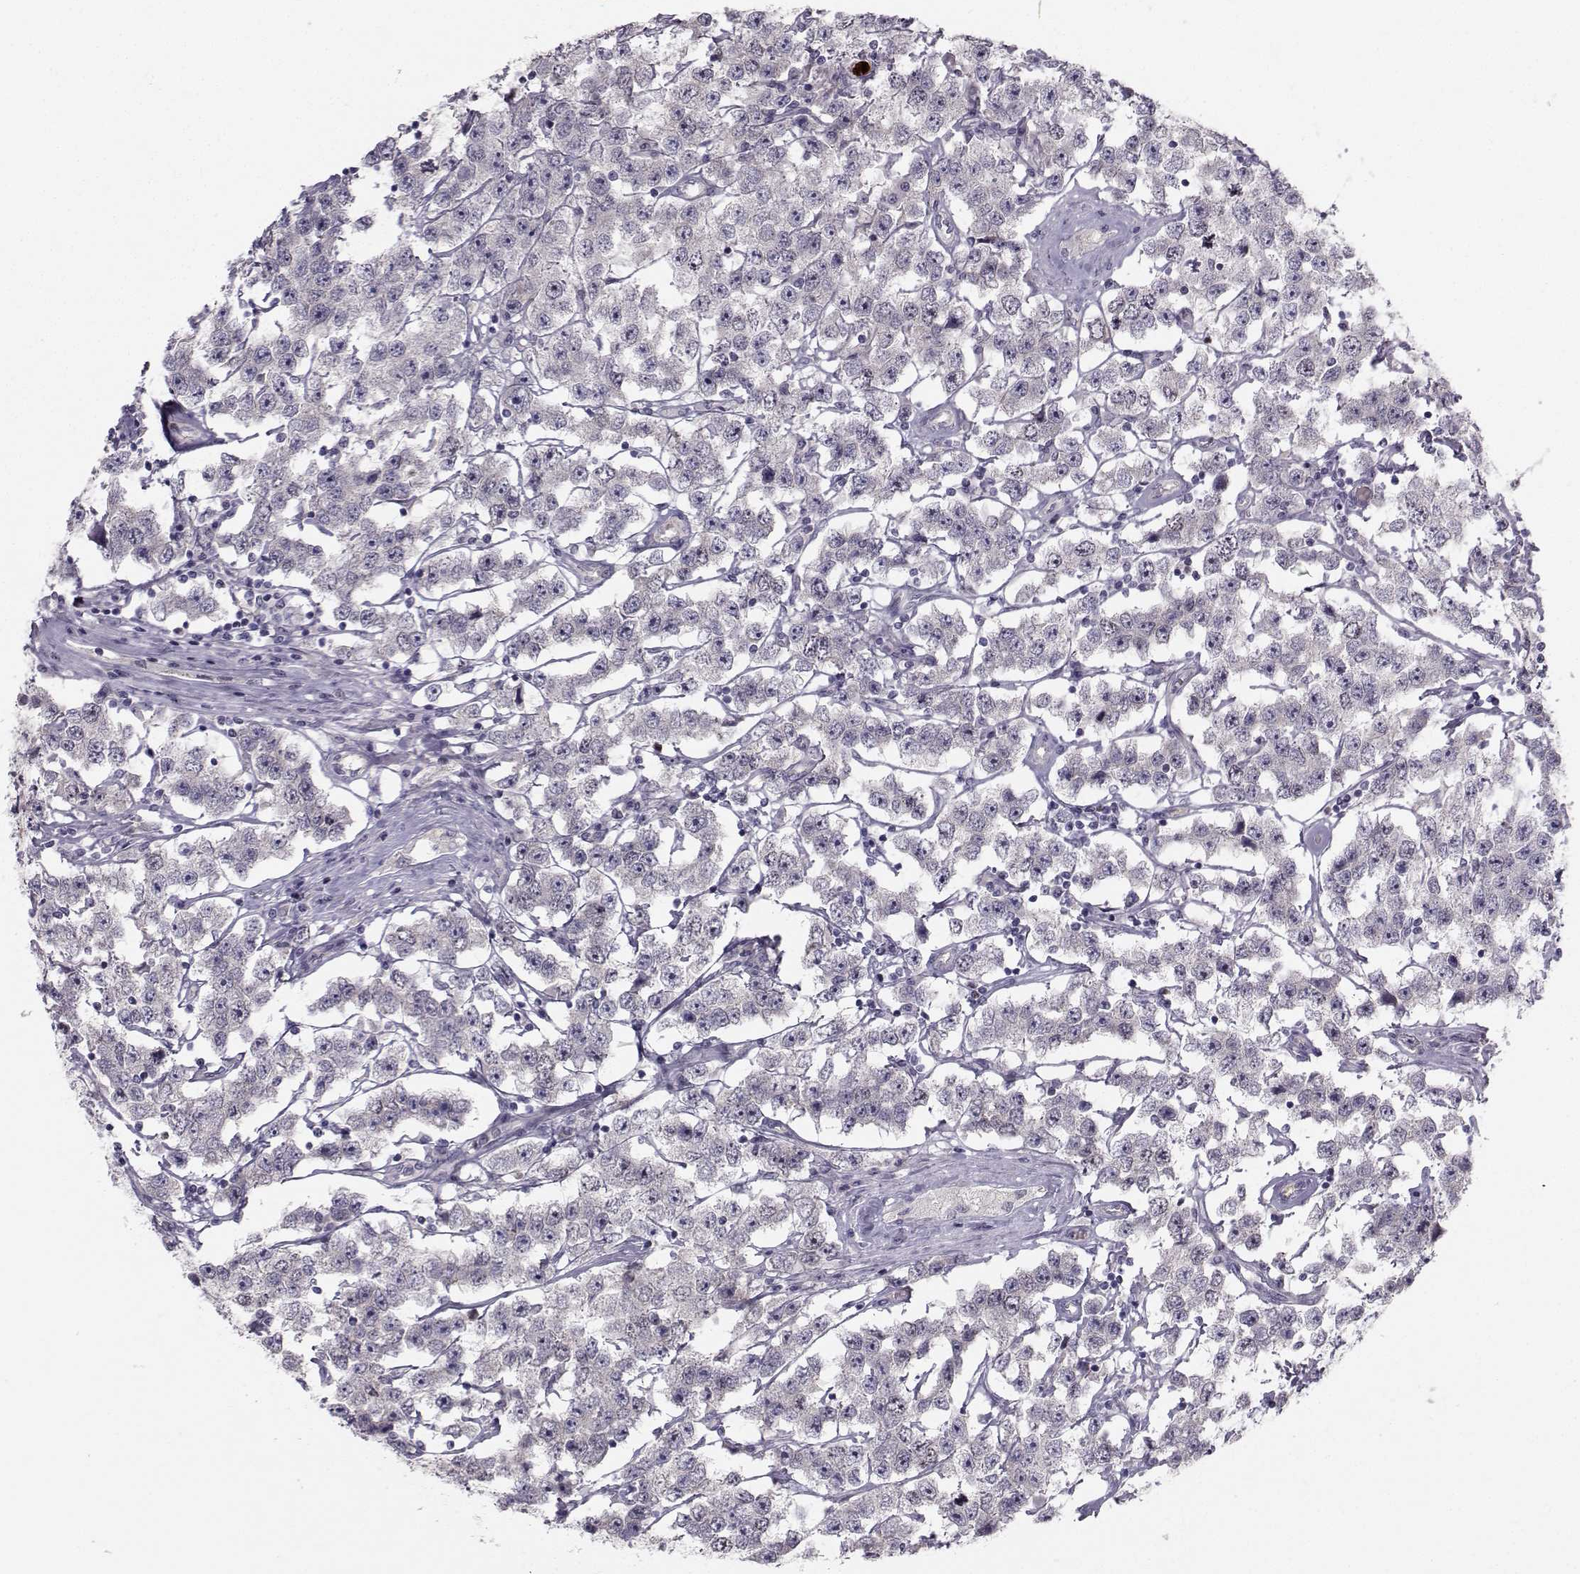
{"staining": {"intensity": "negative", "quantity": "none", "location": "none"}, "tissue": "testis cancer", "cell_type": "Tumor cells", "image_type": "cancer", "snomed": [{"axis": "morphology", "description": "Seminoma, NOS"}, {"axis": "topography", "description": "Testis"}], "caption": "Tumor cells are negative for protein expression in human testis seminoma.", "gene": "LRP8", "patient": {"sex": "male", "age": 52}}